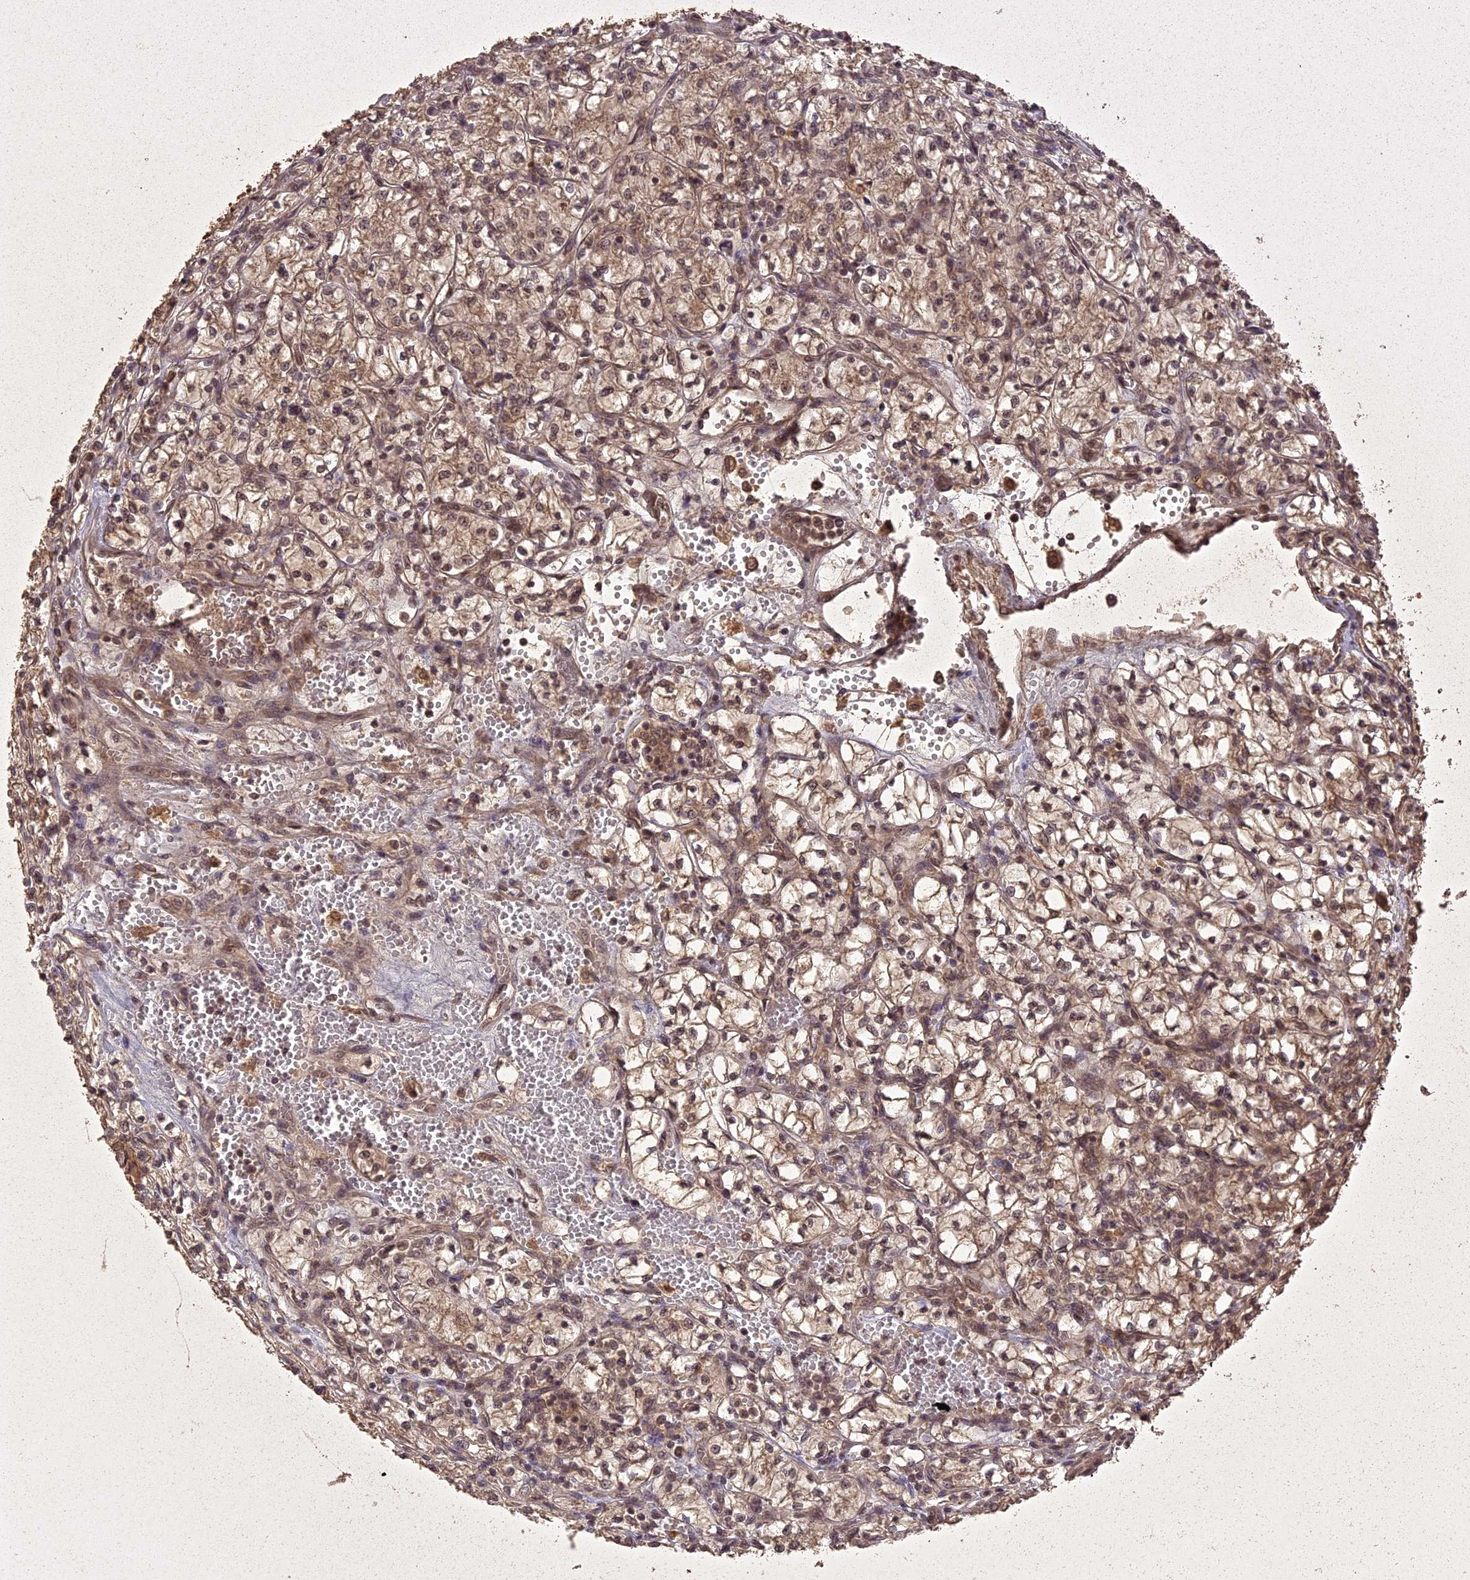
{"staining": {"intensity": "weak", "quantity": ">75%", "location": "cytoplasmic/membranous"}, "tissue": "renal cancer", "cell_type": "Tumor cells", "image_type": "cancer", "snomed": [{"axis": "morphology", "description": "Adenocarcinoma, NOS"}, {"axis": "topography", "description": "Kidney"}], "caption": "Weak cytoplasmic/membranous staining is seen in approximately >75% of tumor cells in renal cancer (adenocarcinoma). (brown staining indicates protein expression, while blue staining denotes nuclei).", "gene": "LIN37", "patient": {"sex": "female", "age": 64}}